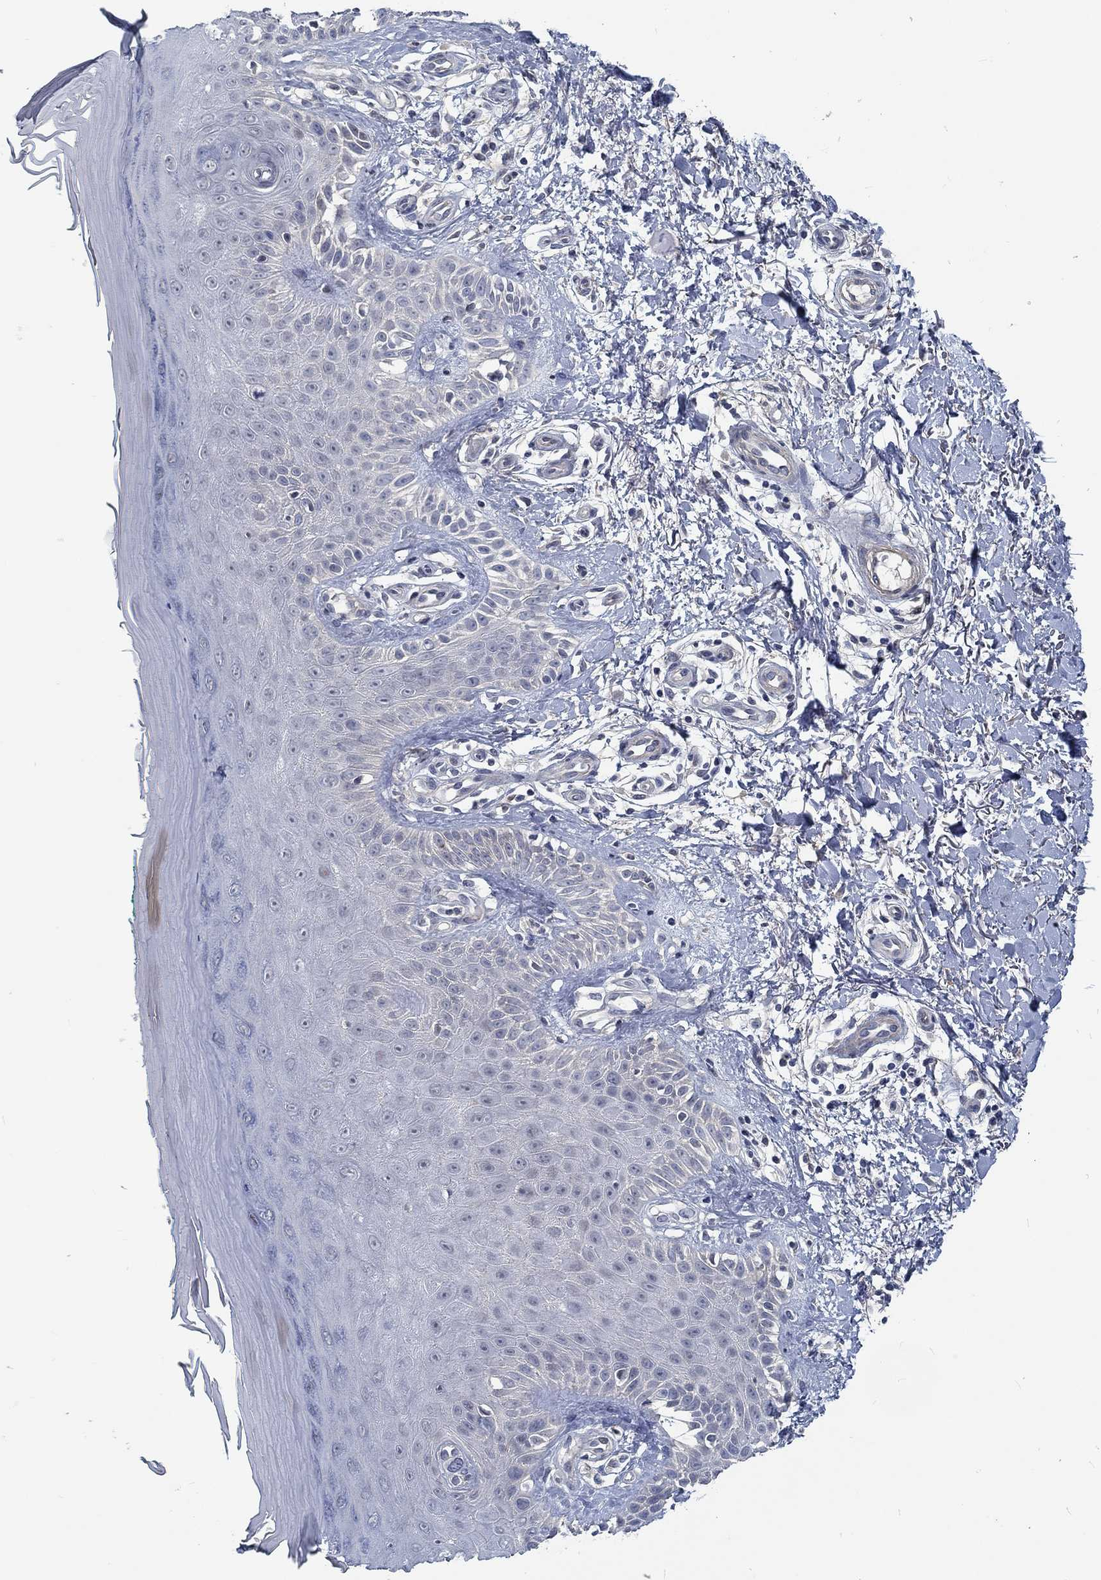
{"staining": {"intensity": "negative", "quantity": "none", "location": "none"}, "tissue": "skin", "cell_type": "Fibroblasts", "image_type": "normal", "snomed": [{"axis": "morphology", "description": "Normal tissue, NOS"}, {"axis": "morphology", "description": "Inflammation, NOS"}, {"axis": "morphology", "description": "Fibrosis, NOS"}, {"axis": "topography", "description": "Skin"}], "caption": "Immunohistochemical staining of unremarkable human skin reveals no significant staining in fibroblasts. (DAB (3,3'-diaminobenzidine) immunohistochemistry visualized using brightfield microscopy, high magnification).", "gene": "MYBPC1", "patient": {"sex": "male", "age": 71}}